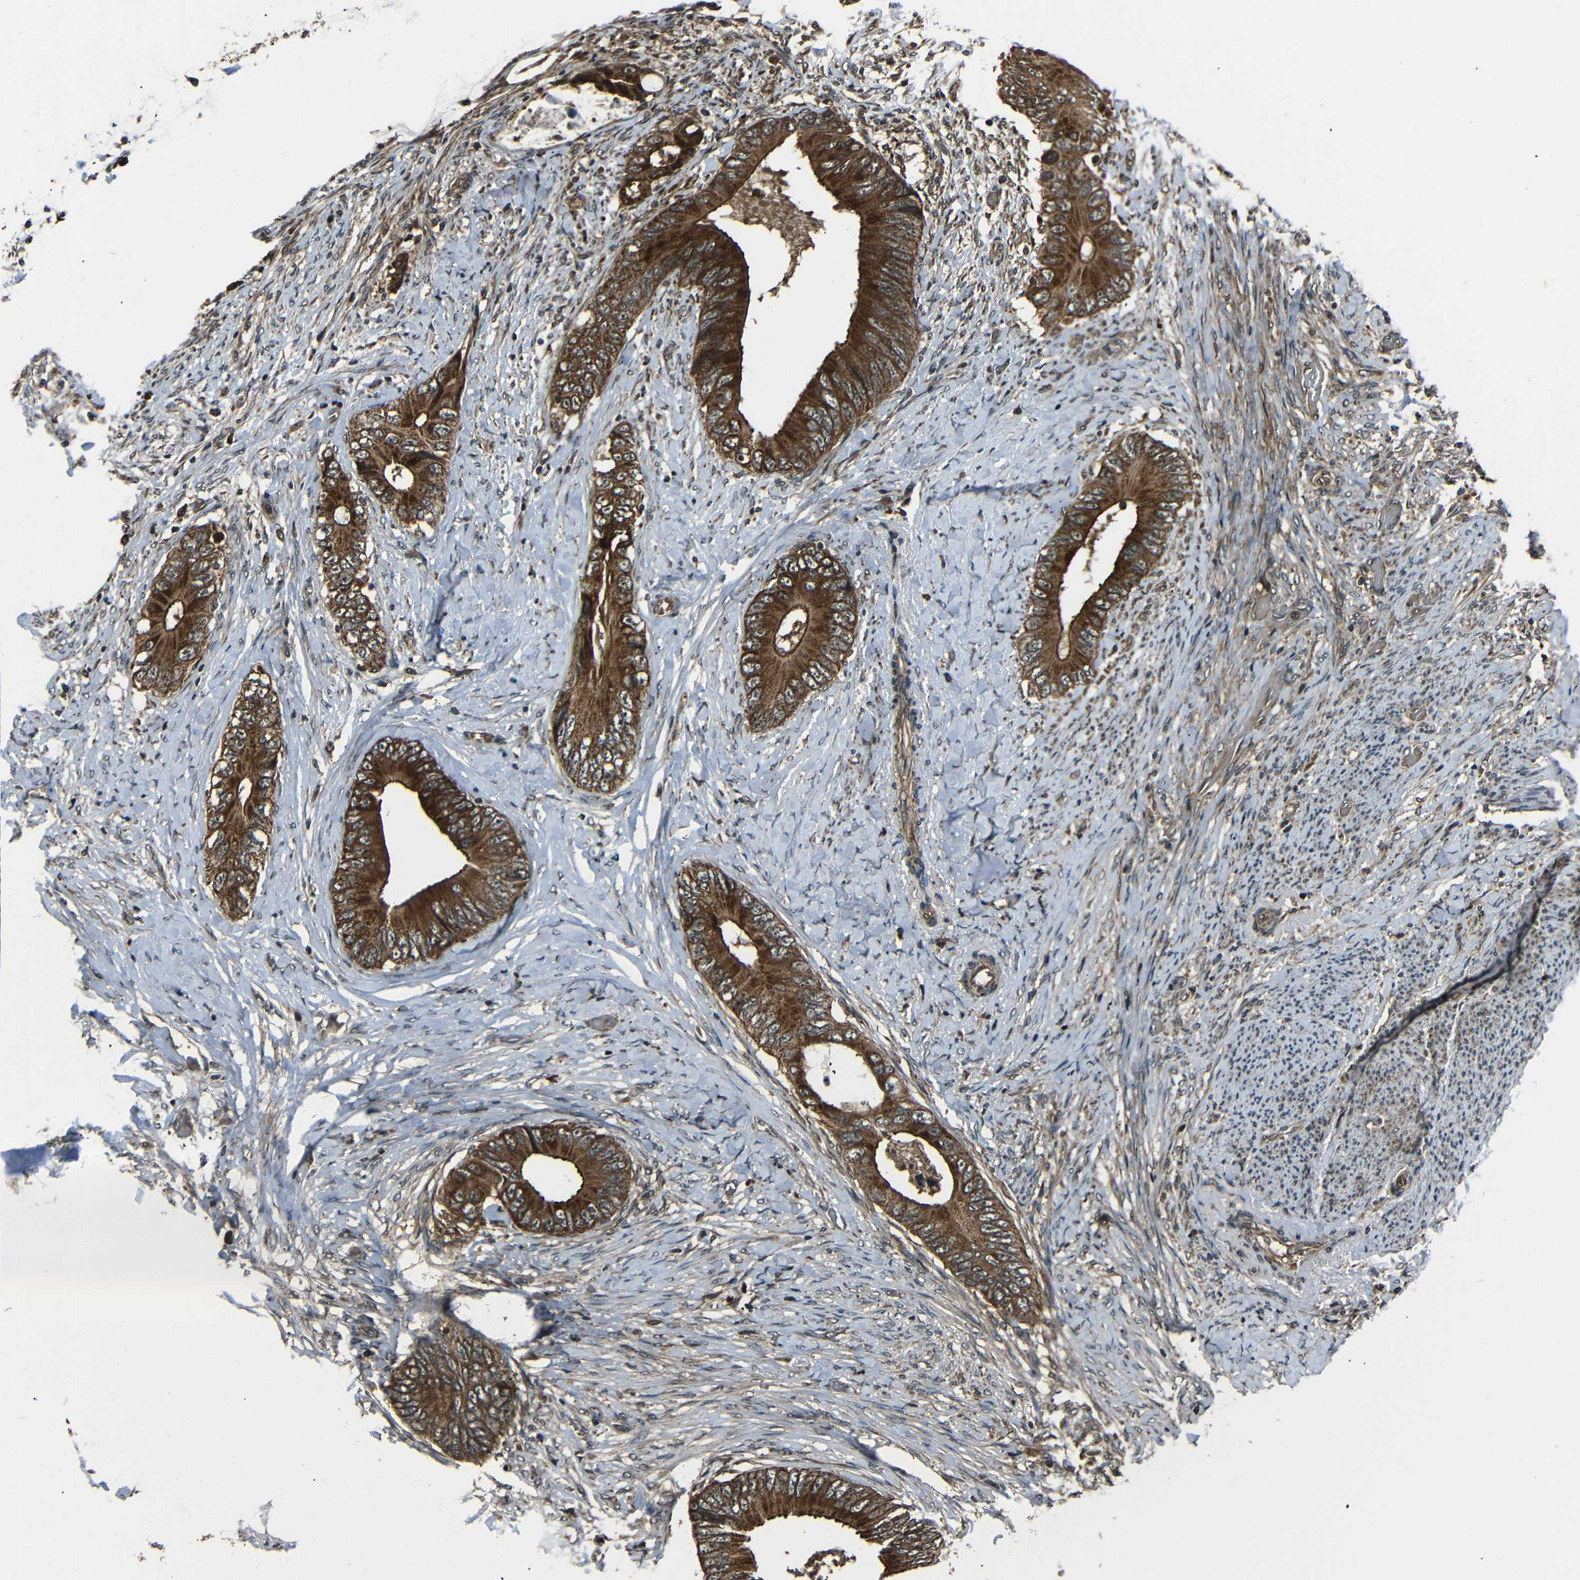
{"staining": {"intensity": "strong", "quantity": ">75%", "location": "cytoplasmic/membranous"}, "tissue": "colorectal cancer", "cell_type": "Tumor cells", "image_type": "cancer", "snomed": [{"axis": "morphology", "description": "Normal tissue, NOS"}, {"axis": "morphology", "description": "Adenocarcinoma, NOS"}, {"axis": "topography", "description": "Rectum"}, {"axis": "topography", "description": "Peripheral nerve tissue"}], "caption": "Immunohistochemistry staining of colorectal cancer (adenocarcinoma), which demonstrates high levels of strong cytoplasmic/membranous staining in about >75% of tumor cells indicating strong cytoplasmic/membranous protein positivity. The staining was performed using DAB (3,3'-diaminobenzidine) (brown) for protein detection and nuclei were counterstained in hematoxylin (blue).", "gene": "PLK2", "patient": {"sex": "female", "age": 77}}